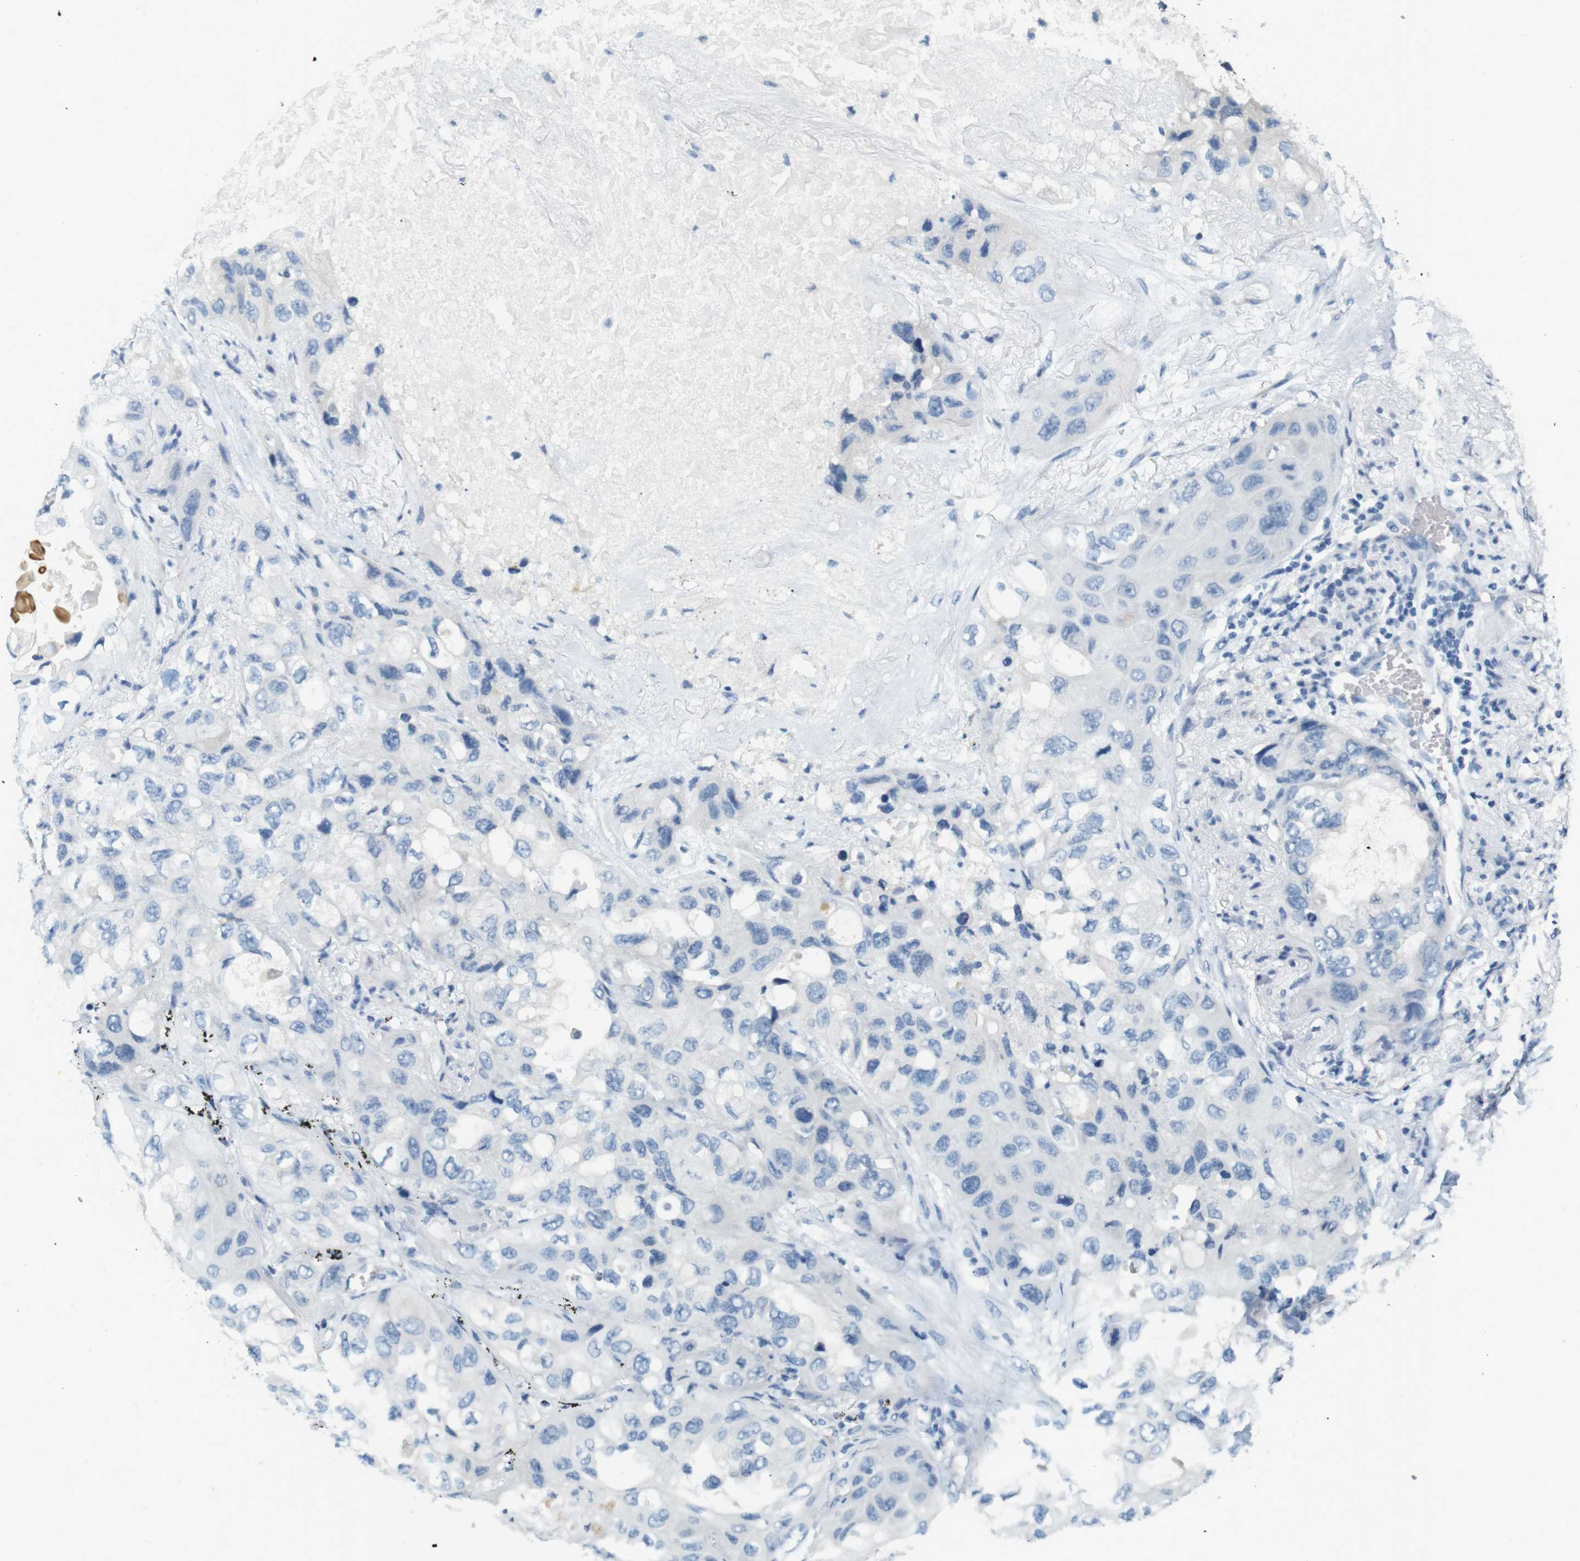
{"staining": {"intensity": "negative", "quantity": "none", "location": "none"}, "tissue": "lung cancer", "cell_type": "Tumor cells", "image_type": "cancer", "snomed": [{"axis": "morphology", "description": "Squamous cell carcinoma, NOS"}, {"axis": "topography", "description": "Lung"}], "caption": "Tumor cells show no significant protein staining in squamous cell carcinoma (lung).", "gene": "LRRK2", "patient": {"sex": "female", "age": 73}}